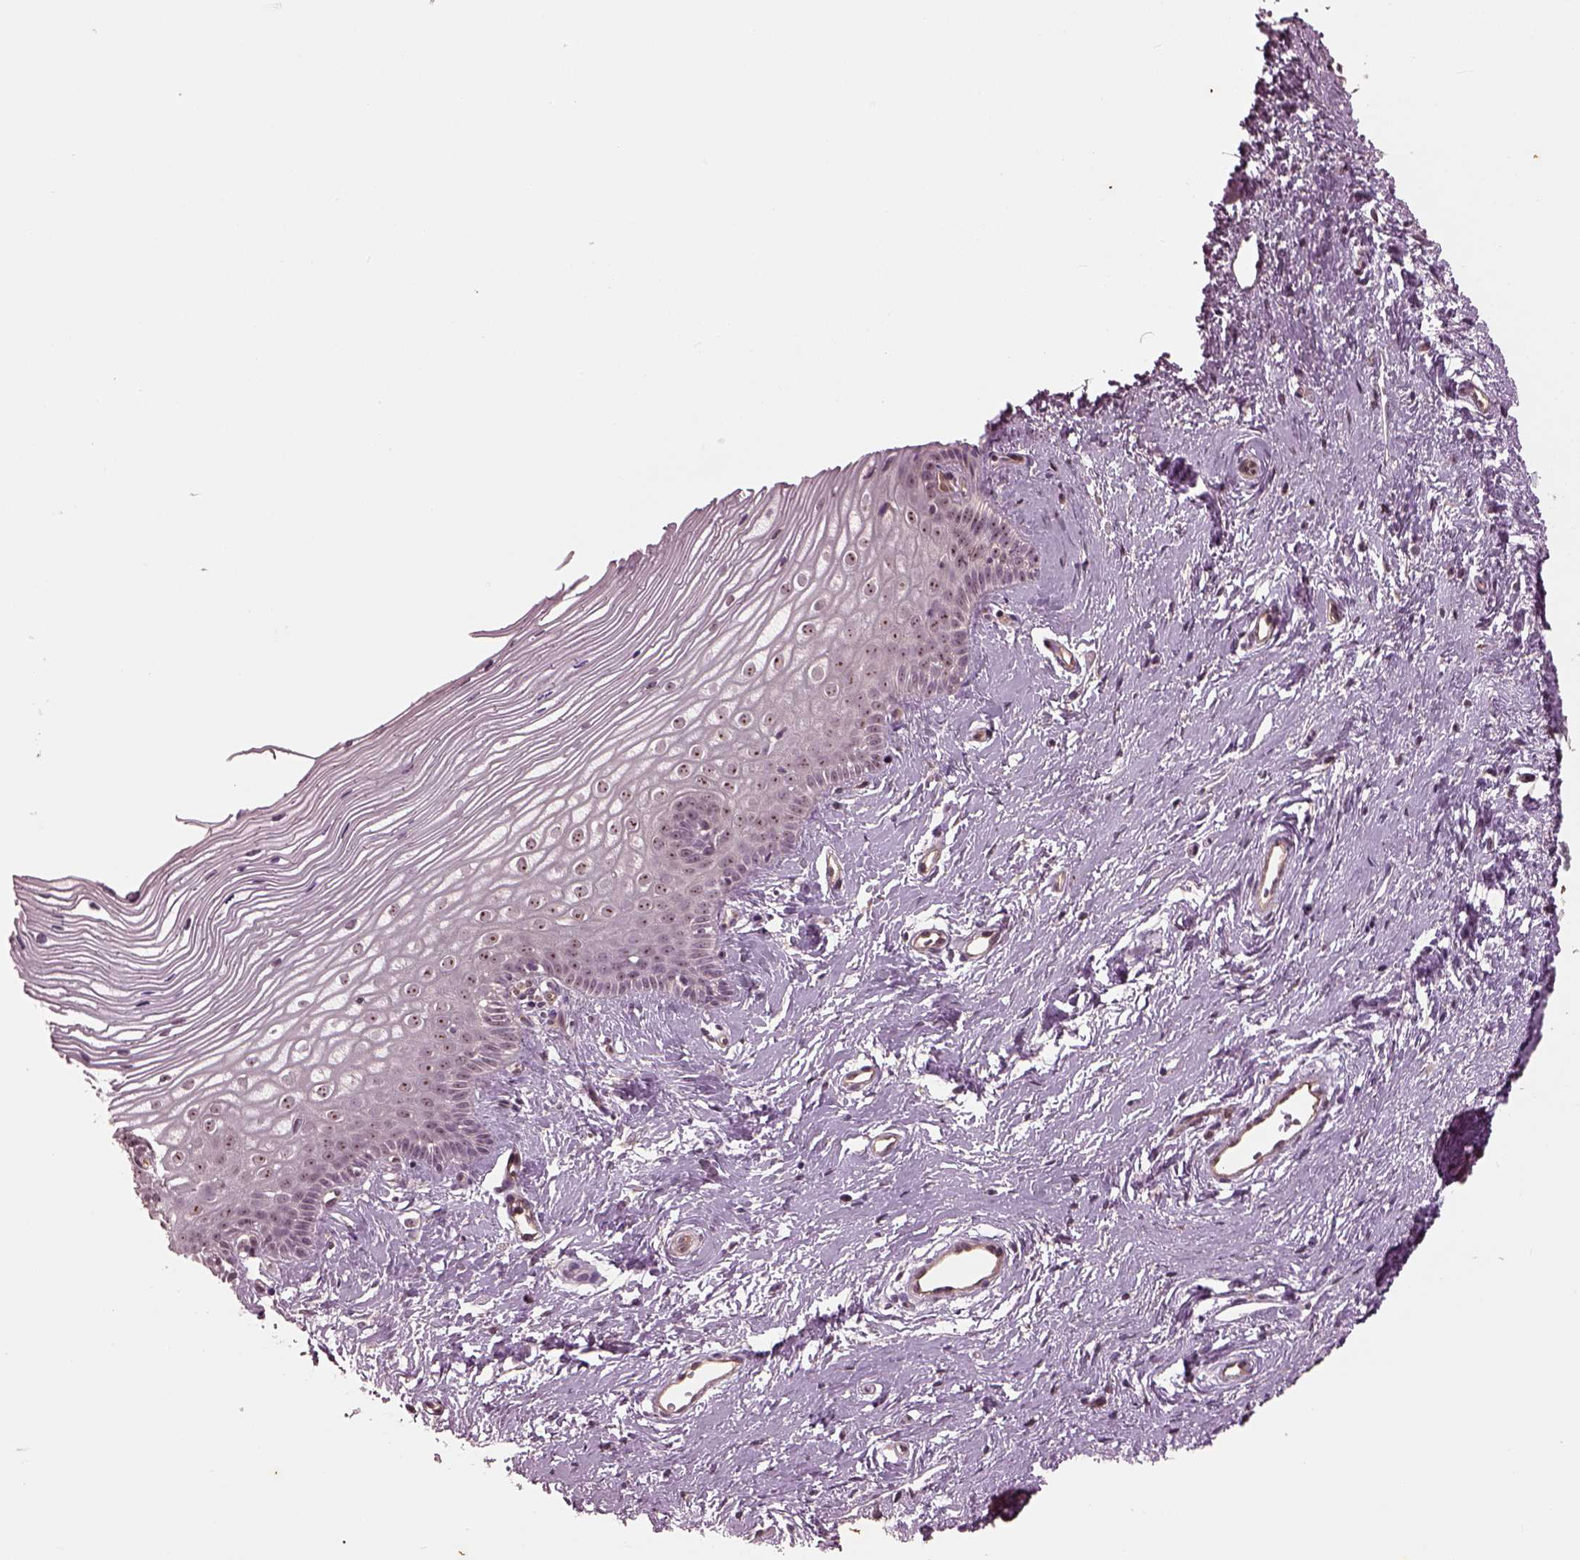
{"staining": {"intensity": "negative", "quantity": "none", "location": "none"}, "tissue": "cervix", "cell_type": "Glandular cells", "image_type": "normal", "snomed": [{"axis": "morphology", "description": "Normal tissue, NOS"}, {"axis": "topography", "description": "Cervix"}], "caption": "The histopathology image displays no significant positivity in glandular cells of cervix. (Brightfield microscopy of DAB (3,3'-diaminobenzidine) immunohistochemistry (IHC) at high magnification).", "gene": "GNRH1", "patient": {"sex": "female", "age": 40}}